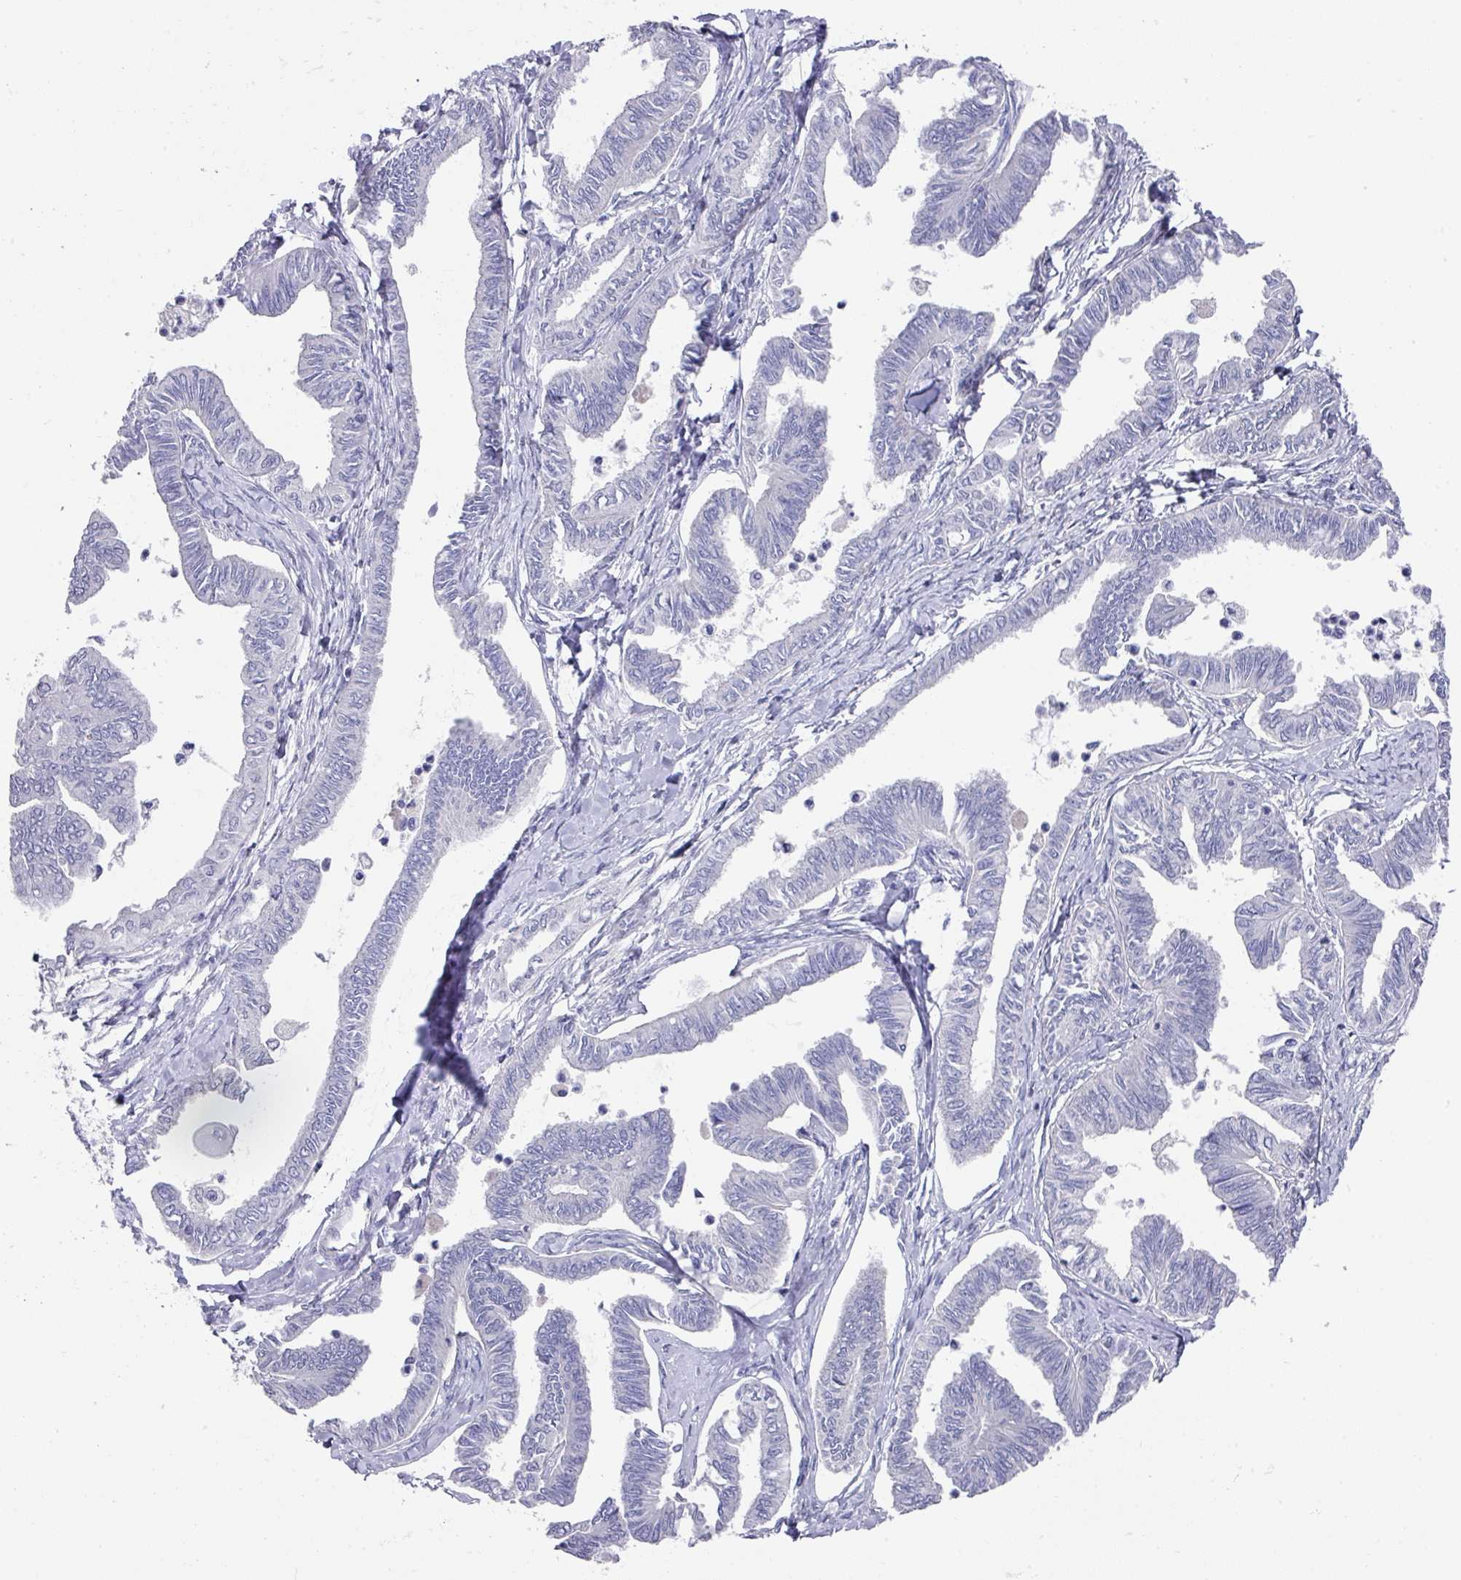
{"staining": {"intensity": "negative", "quantity": "none", "location": "none"}, "tissue": "ovarian cancer", "cell_type": "Tumor cells", "image_type": "cancer", "snomed": [{"axis": "morphology", "description": "Carcinoma, endometroid"}, {"axis": "topography", "description": "Ovary"}], "caption": "Protein analysis of ovarian cancer reveals no significant staining in tumor cells.", "gene": "DAZL", "patient": {"sex": "female", "age": 70}}